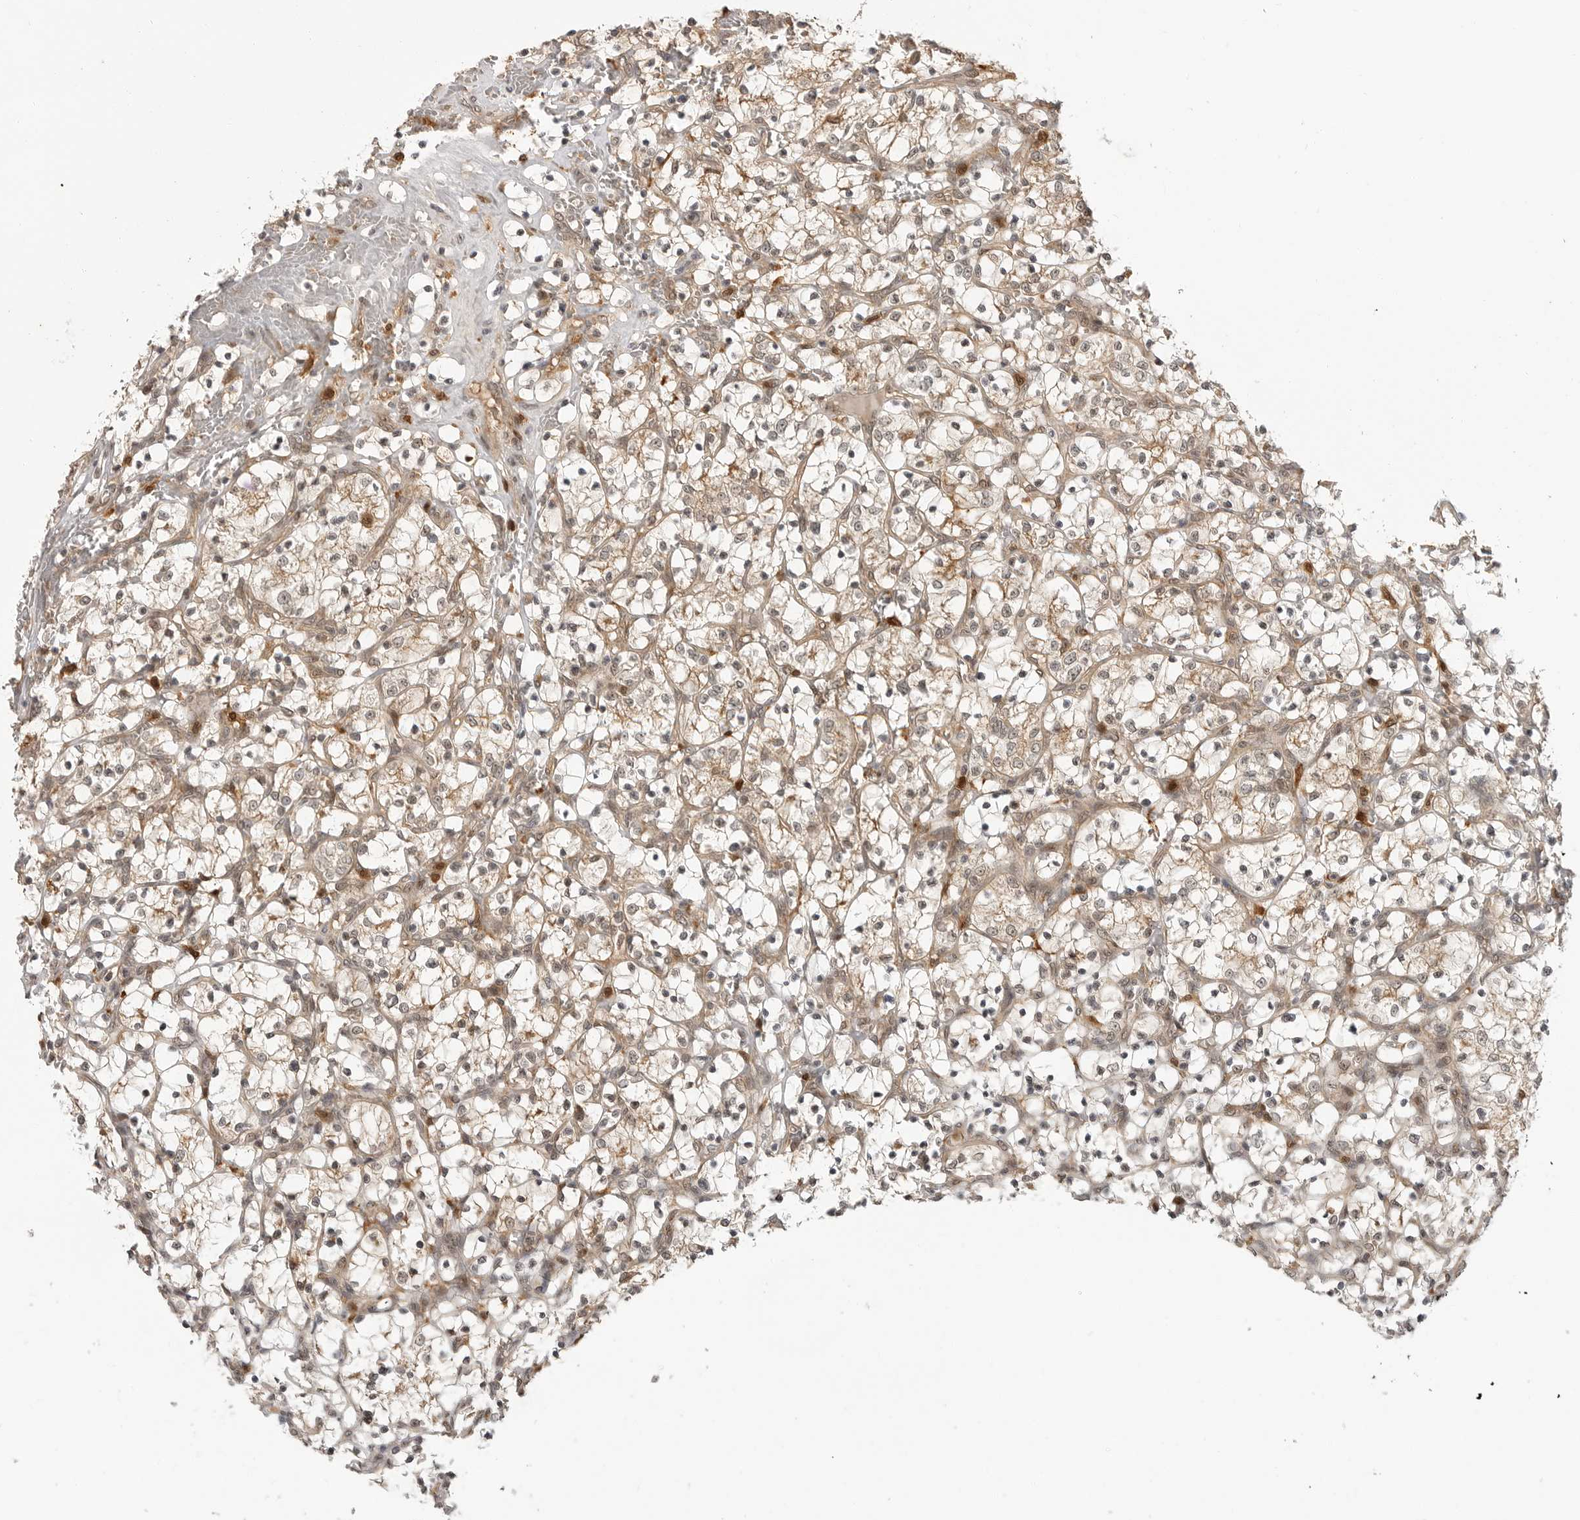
{"staining": {"intensity": "weak", "quantity": ">75%", "location": "cytoplasmic/membranous"}, "tissue": "renal cancer", "cell_type": "Tumor cells", "image_type": "cancer", "snomed": [{"axis": "morphology", "description": "Adenocarcinoma, NOS"}, {"axis": "topography", "description": "Kidney"}], "caption": "This photomicrograph displays adenocarcinoma (renal) stained with IHC to label a protein in brown. The cytoplasmic/membranous of tumor cells show weak positivity for the protein. Nuclei are counter-stained blue.", "gene": "BMP2K", "patient": {"sex": "female", "age": 69}}